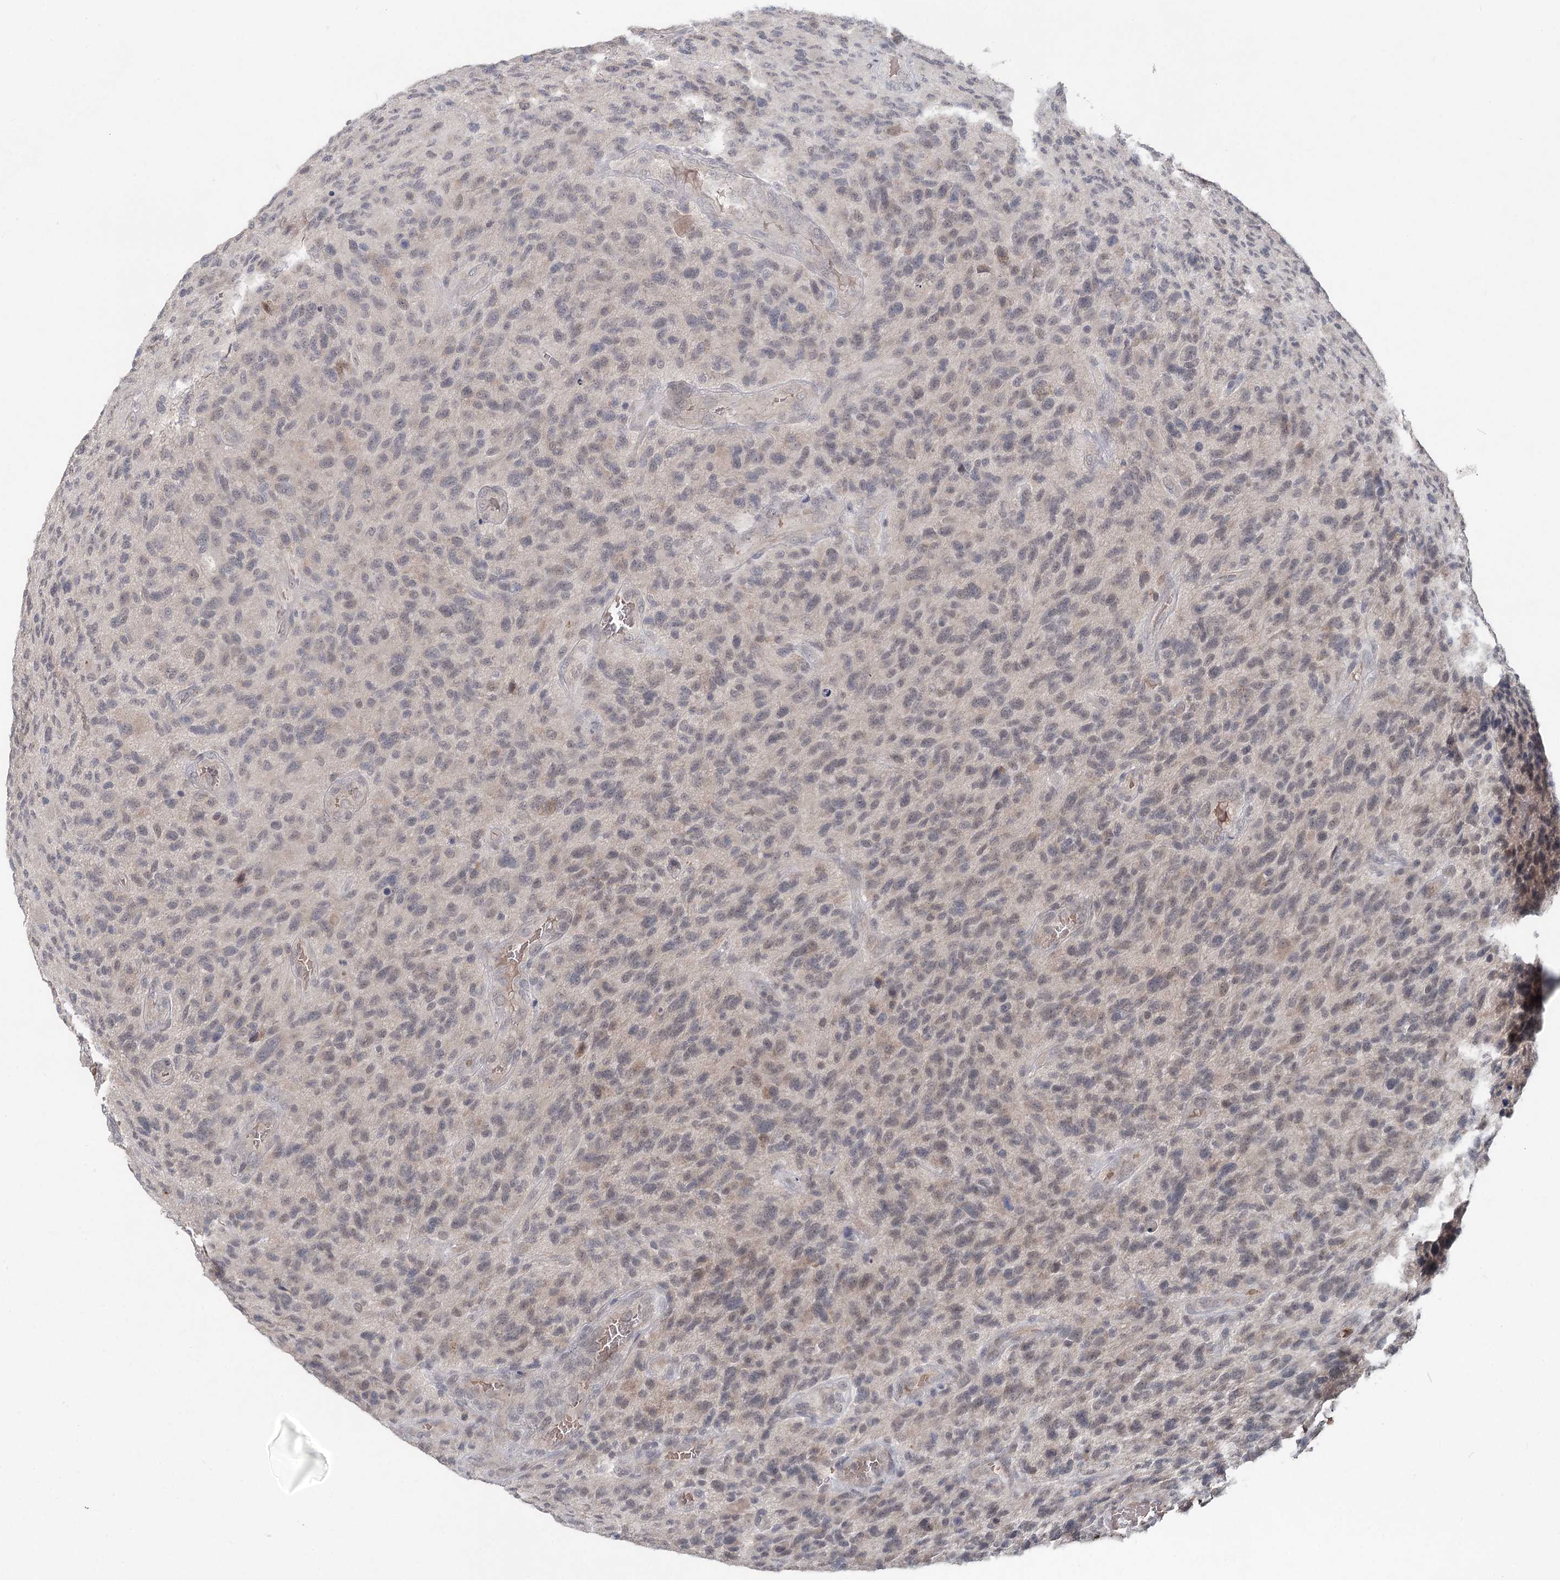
{"staining": {"intensity": "negative", "quantity": "none", "location": "none"}, "tissue": "glioma", "cell_type": "Tumor cells", "image_type": "cancer", "snomed": [{"axis": "morphology", "description": "Glioma, malignant, High grade"}, {"axis": "topography", "description": "Brain"}], "caption": "Immunohistochemistry histopathology image of malignant glioma (high-grade) stained for a protein (brown), which reveals no expression in tumor cells.", "gene": "FBXO7", "patient": {"sex": "male", "age": 47}}